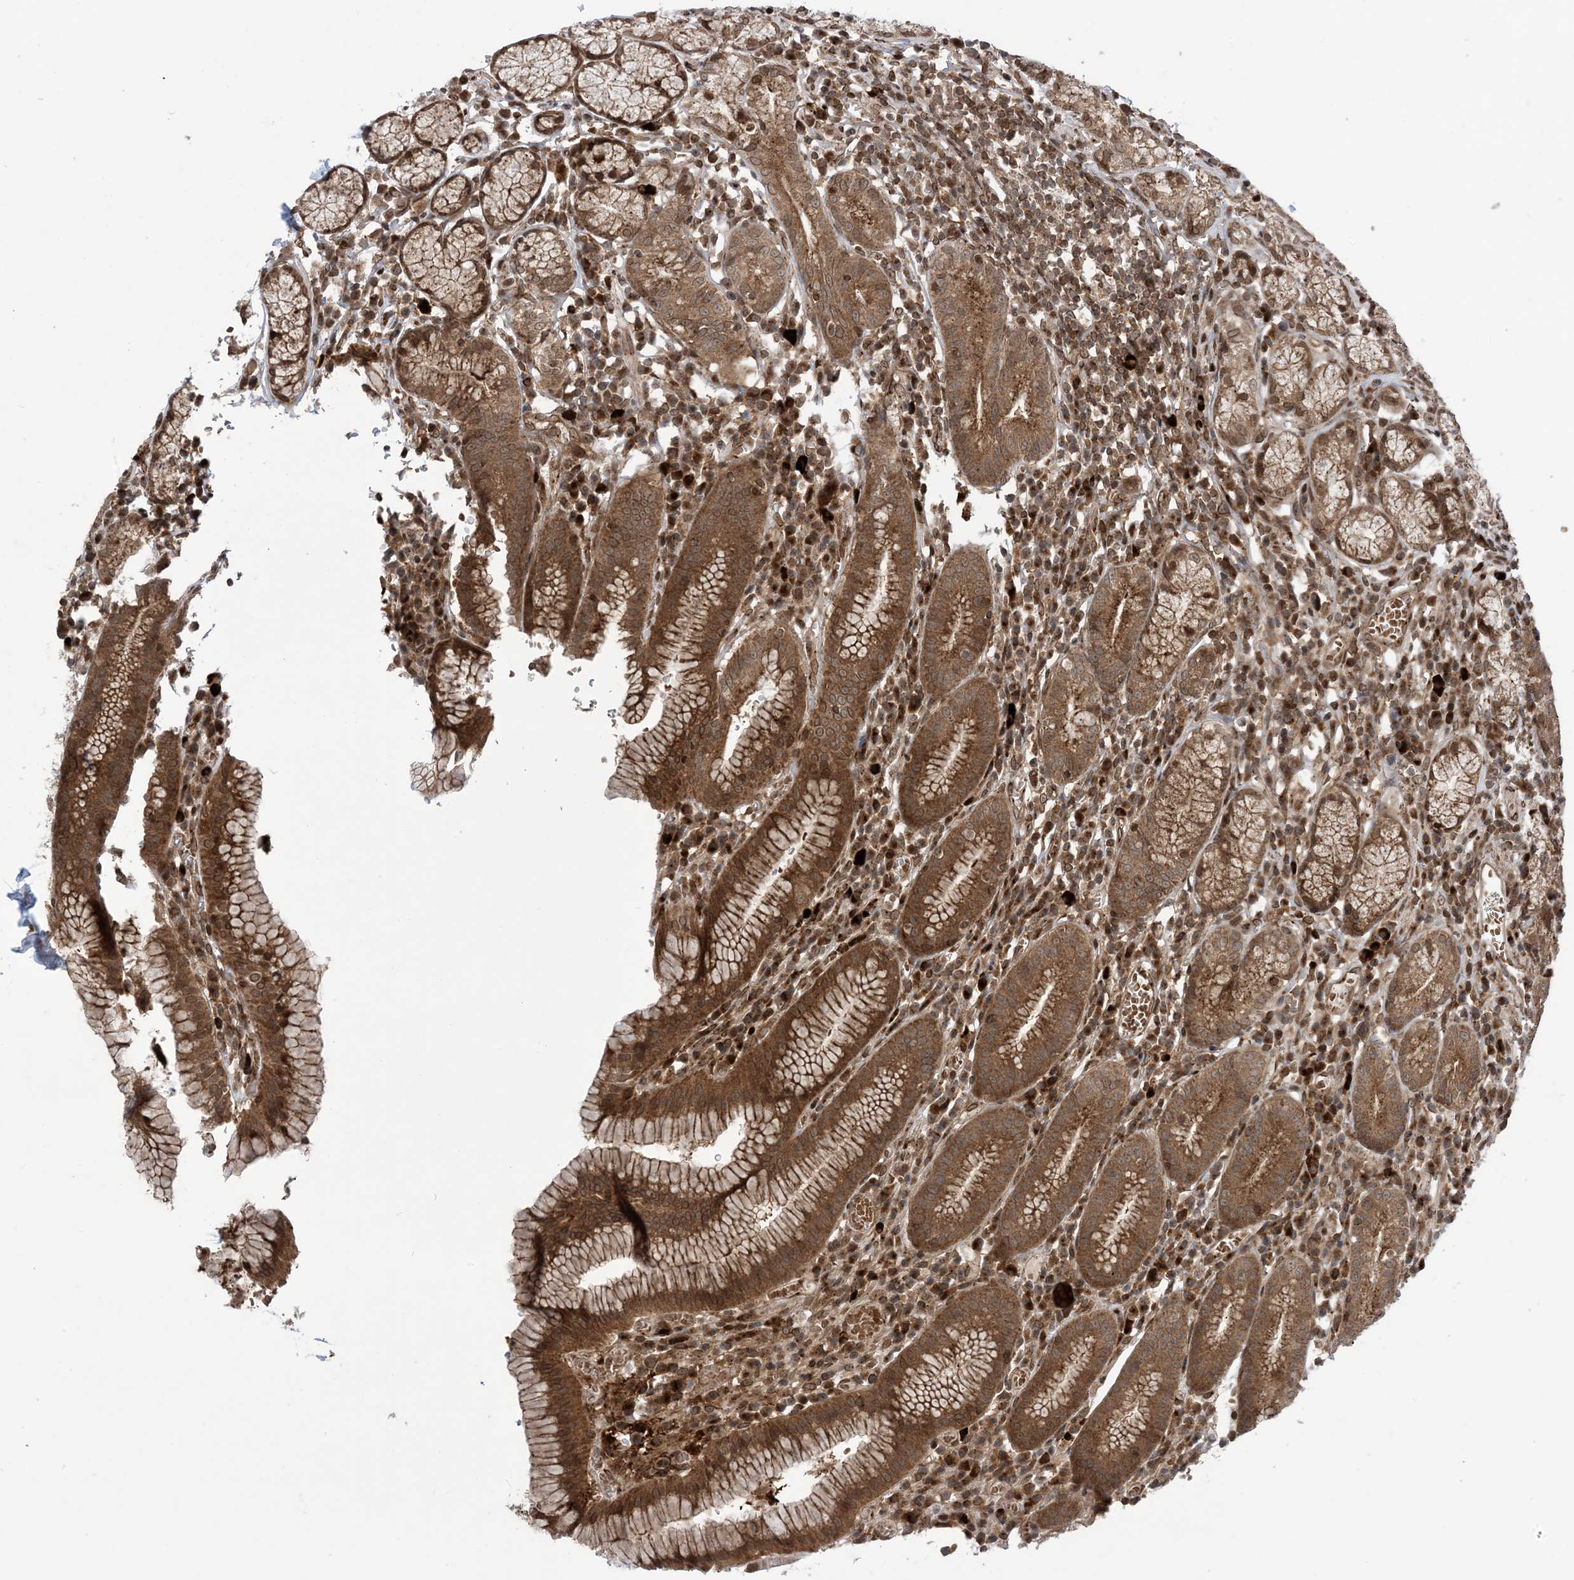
{"staining": {"intensity": "strong", "quantity": ">75%", "location": "cytoplasmic/membranous"}, "tissue": "stomach", "cell_type": "Glandular cells", "image_type": "normal", "snomed": [{"axis": "morphology", "description": "Normal tissue, NOS"}, {"axis": "topography", "description": "Stomach"}], "caption": "Stomach stained with IHC shows strong cytoplasmic/membranous positivity in about >75% of glandular cells. Nuclei are stained in blue.", "gene": "CASP4", "patient": {"sex": "male", "age": 55}}